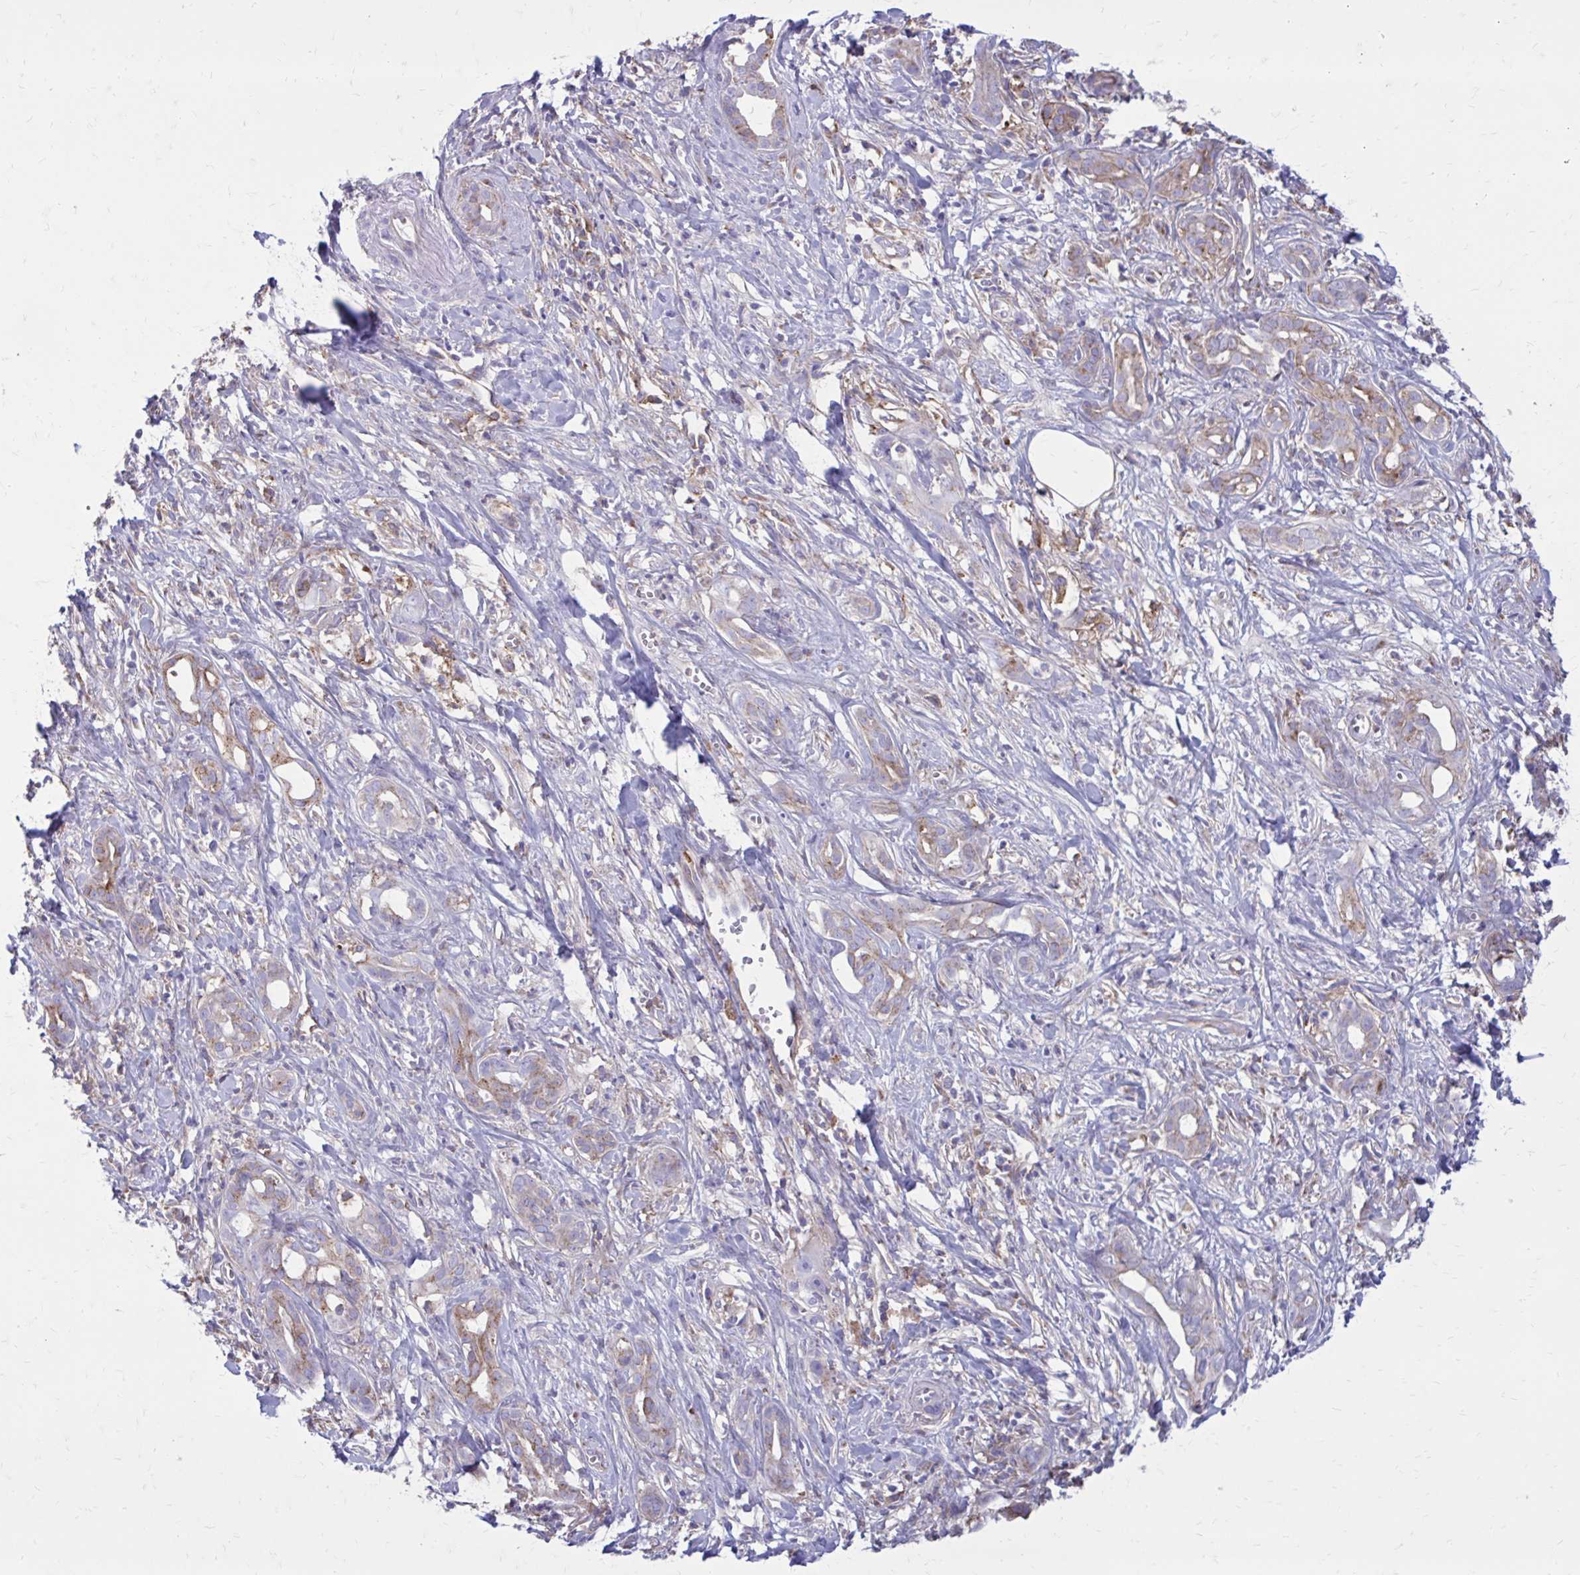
{"staining": {"intensity": "weak", "quantity": "<25%", "location": "cytoplasmic/membranous"}, "tissue": "pancreatic cancer", "cell_type": "Tumor cells", "image_type": "cancer", "snomed": [{"axis": "morphology", "description": "Adenocarcinoma, NOS"}, {"axis": "topography", "description": "Pancreas"}], "caption": "This is an immunohistochemistry (IHC) histopathology image of pancreatic cancer (adenocarcinoma). There is no expression in tumor cells.", "gene": "CLTA", "patient": {"sex": "male", "age": 61}}